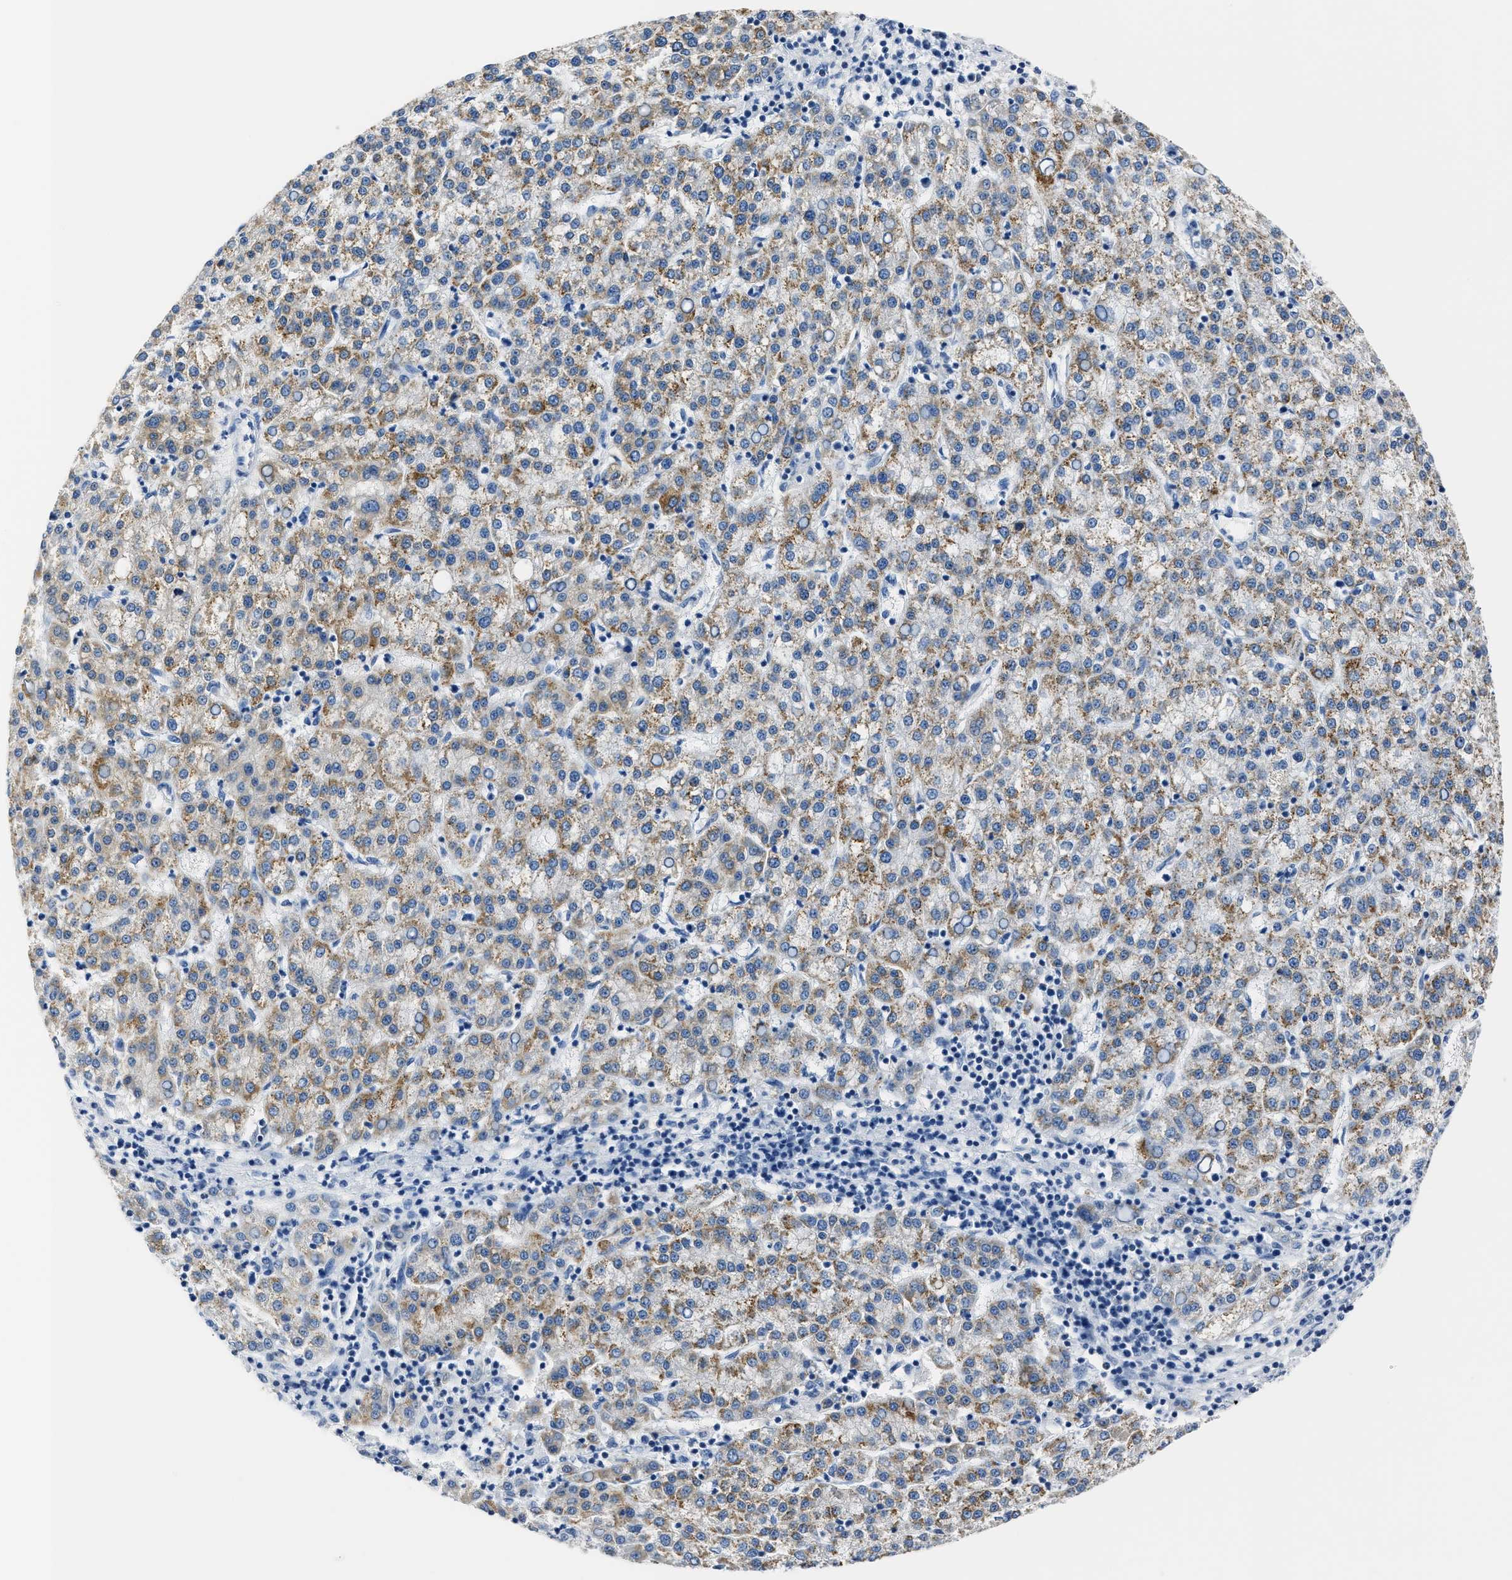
{"staining": {"intensity": "moderate", "quantity": ">75%", "location": "cytoplasmic/membranous"}, "tissue": "liver cancer", "cell_type": "Tumor cells", "image_type": "cancer", "snomed": [{"axis": "morphology", "description": "Carcinoma, Hepatocellular, NOS"}, {"axis": "topography", "description": "Liver"}], "caption": "Liver cancer (hepatocellular carcinoma) was stained to show a protein in brown. There is medium levels of moderate cytoplasmic/membranous positivity in about >75% of tumor cells.", "gene": "AMACR", "patient": {"sex": "female", "age": 58}}